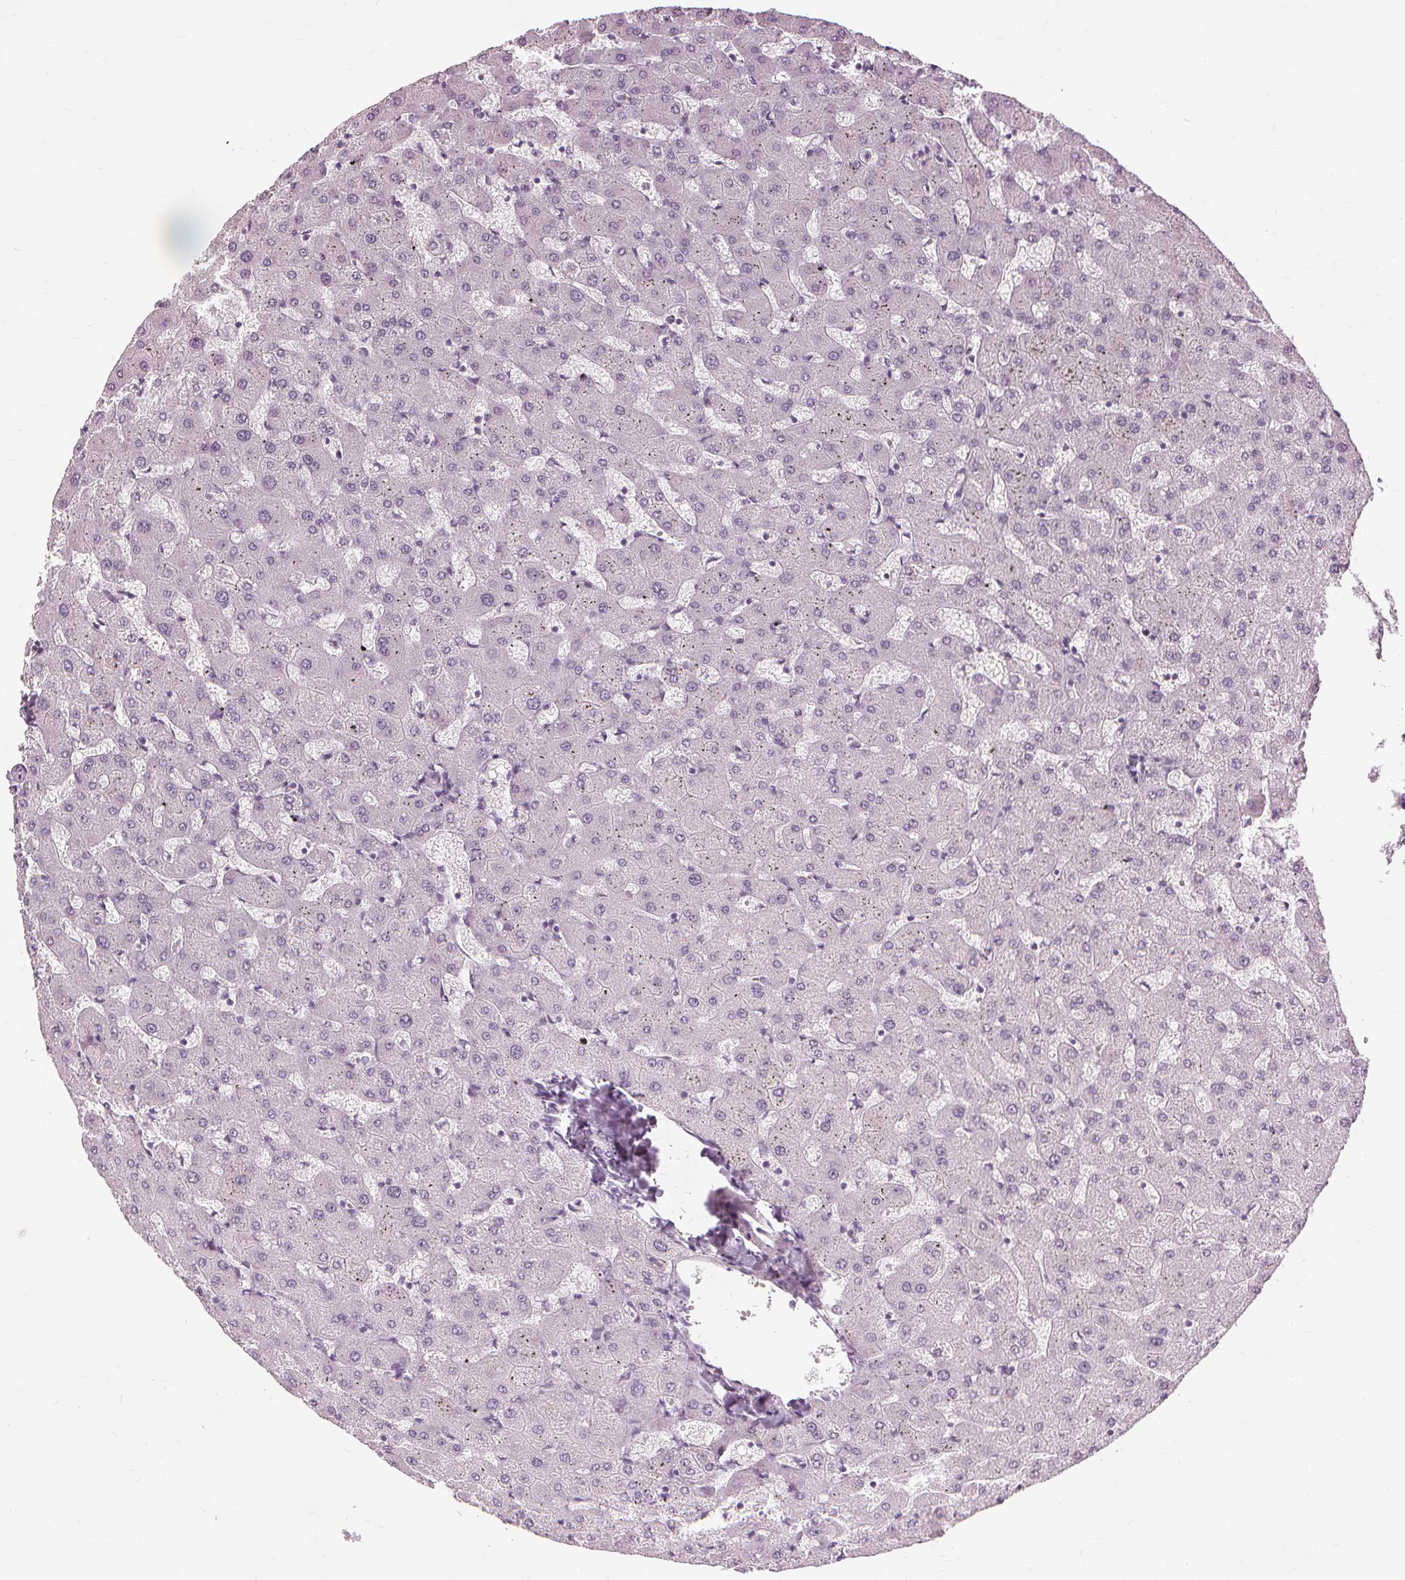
{"staining": {"intensity": "negative", "quantity": "none", "location": "none"}, "tissue": "liver", "cell_type": "Cholangiocytes", "image_type": "normal", "snomed": [{"axis": "morphology", "description": "Normal tissue, NOS"}, {"axis": "topography", "description": "Liver"}], "caption": "This is an immunohistochemistry (IHC) photomicrograph of normal liver. There is no expression in cholangiocytes.", "gene": "SFTPD", "patient": {"sex": "female", "age": 63}}